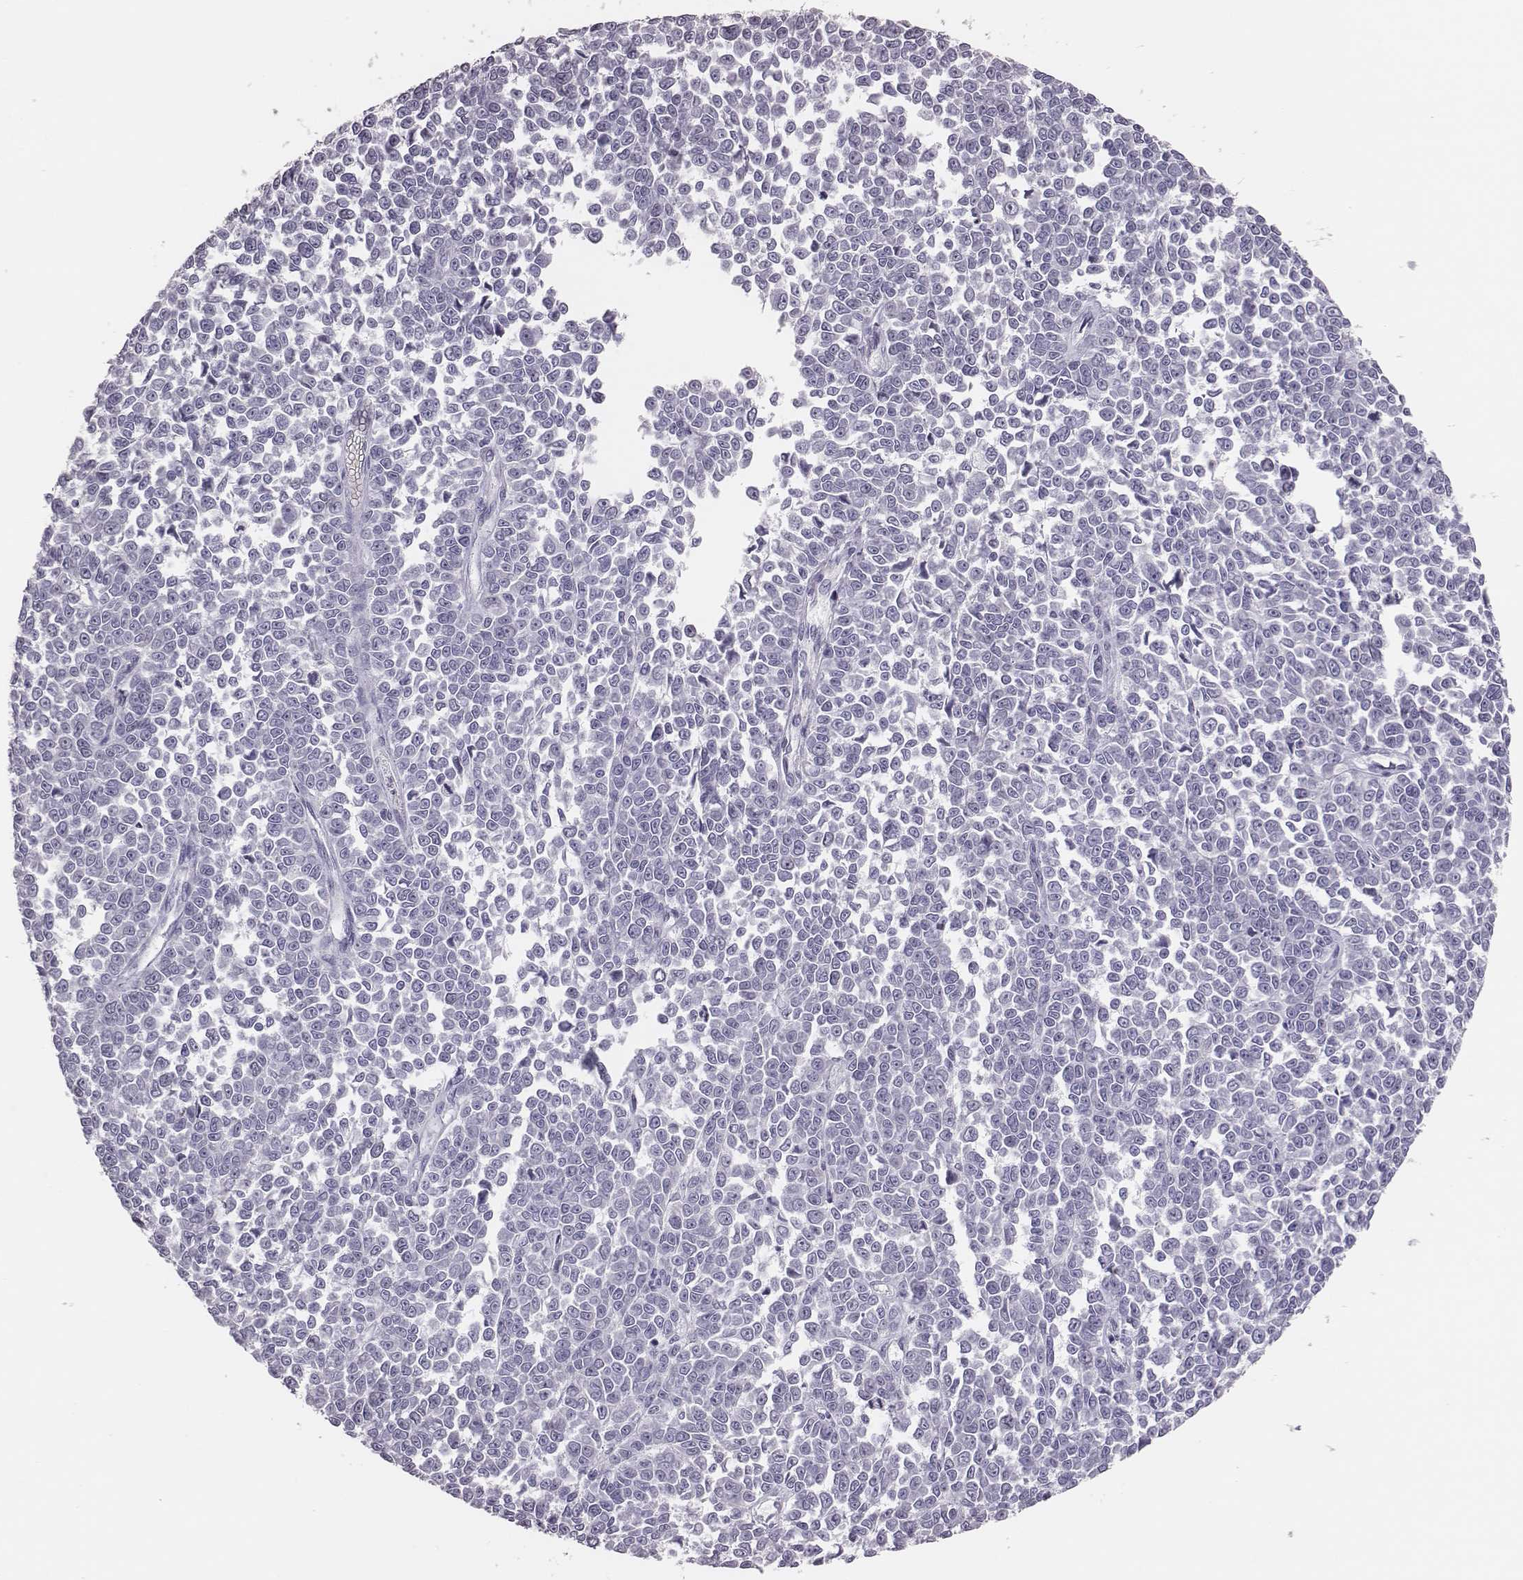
{"staining": {"intensity": "weak", "quantity": "<25%", "location": "cytoplasmic/membranous,nuclear"}, "tissue": "melanoma", "cell_type": "Tumor cells", "image_type": "cancer", "snomed": [{"axis": "morphology", "description": "Malignant melanoma, NOS"}, {"axis": "topography", "description": "Skin"}], "caption": "Tumor cells show no significant expression in melanoma.", "gene": "PBK", "patient": {"sex": "female", "age": 95}}